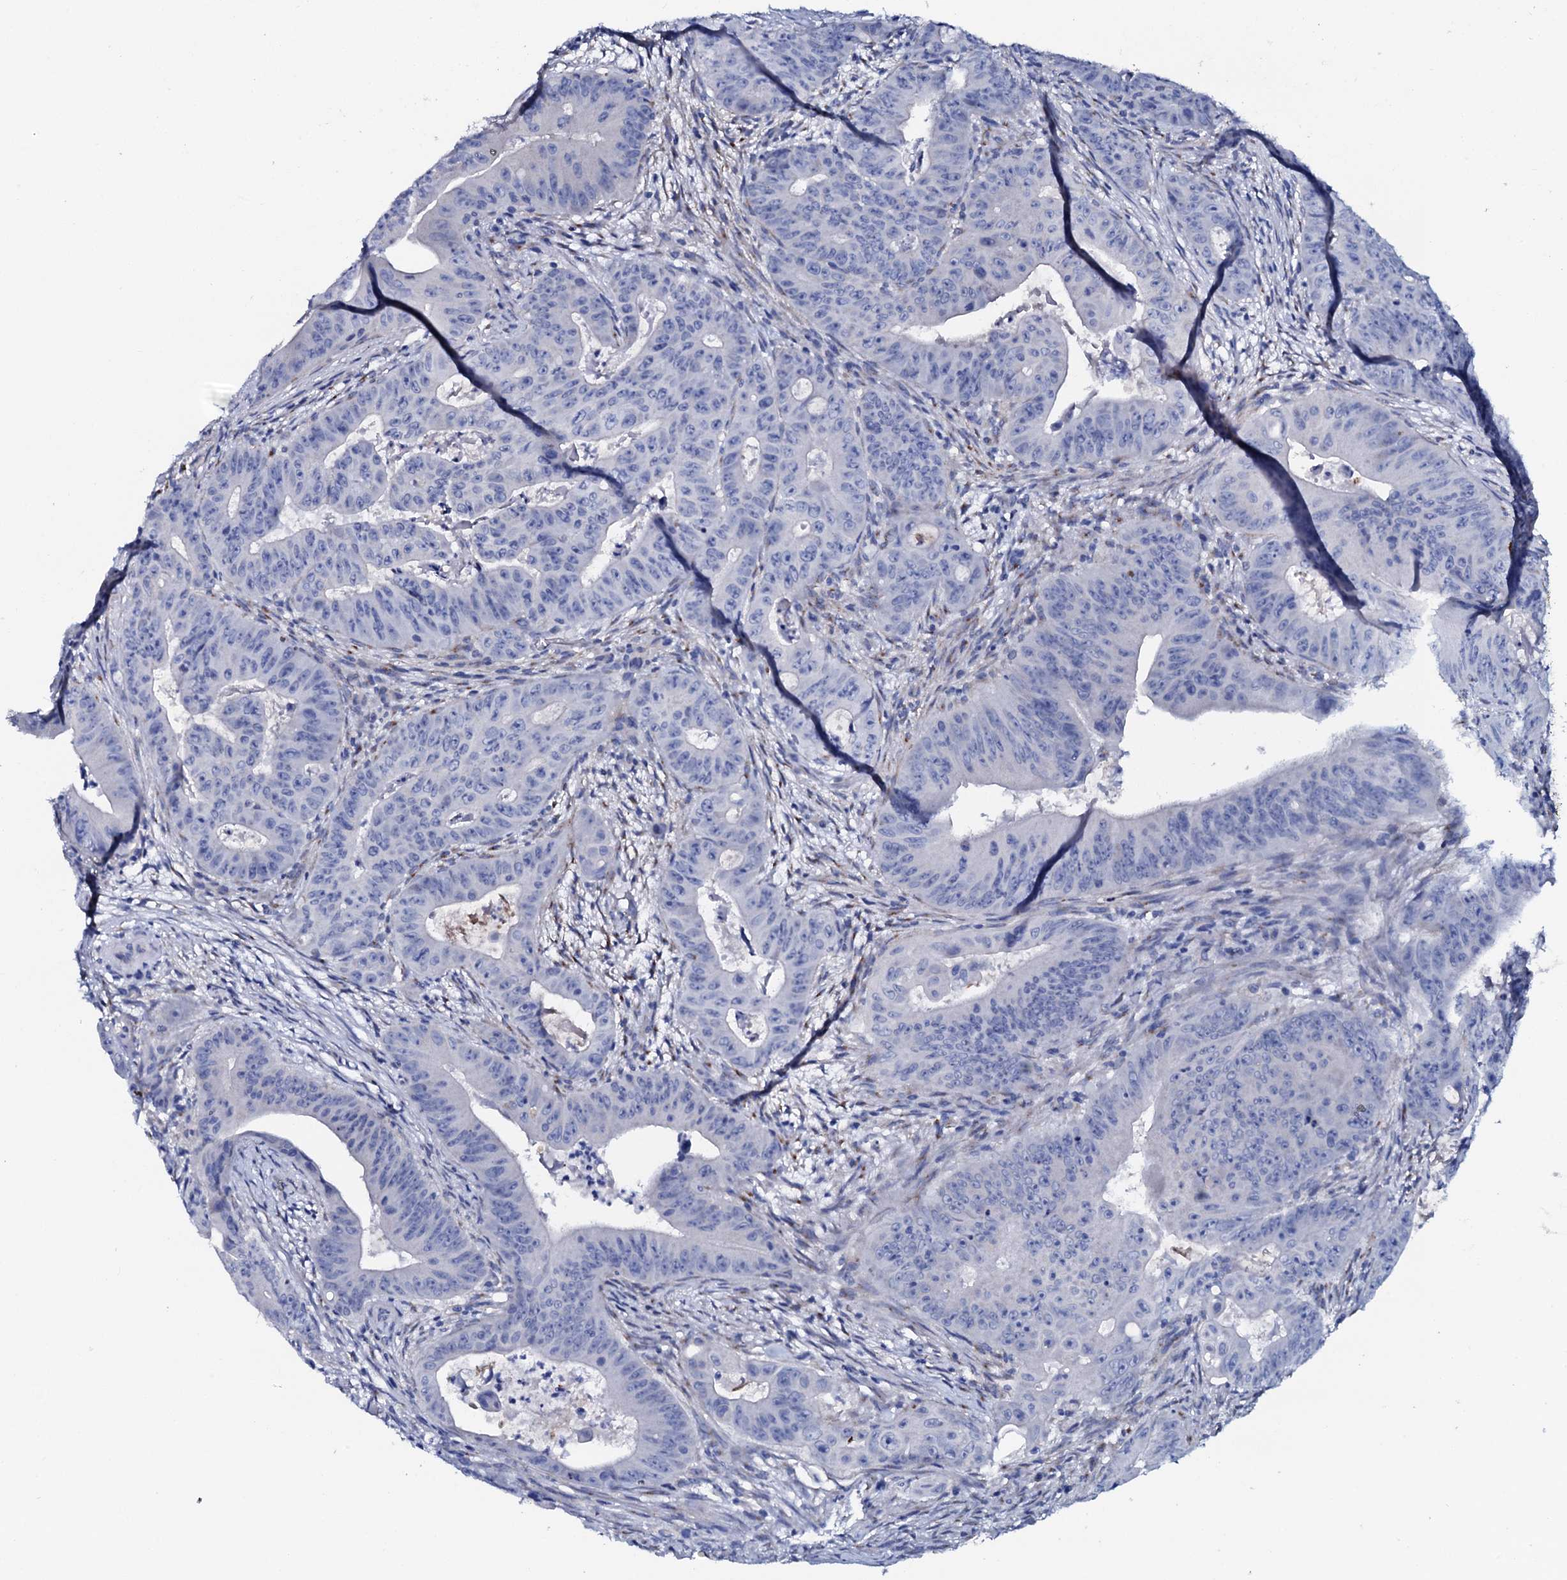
{"staining": {"intensity": "negative", "quantity": "none", "location": "none"}, "tissue": "colorectal cancer", "cell_type": "Tumor cells", "image_type": "cancer", "snomed": [{"axis": "morphology", "description": "Adenocarcinoma, NOS"}, {"axis": "topography", "description": "Rectum"}], "caption": "The photomicrograph displays no staining of tumor cells in colorectal adenocarcinoma.", "gene": "AMER2", "patient": {"sex": "female", "age": 75}}